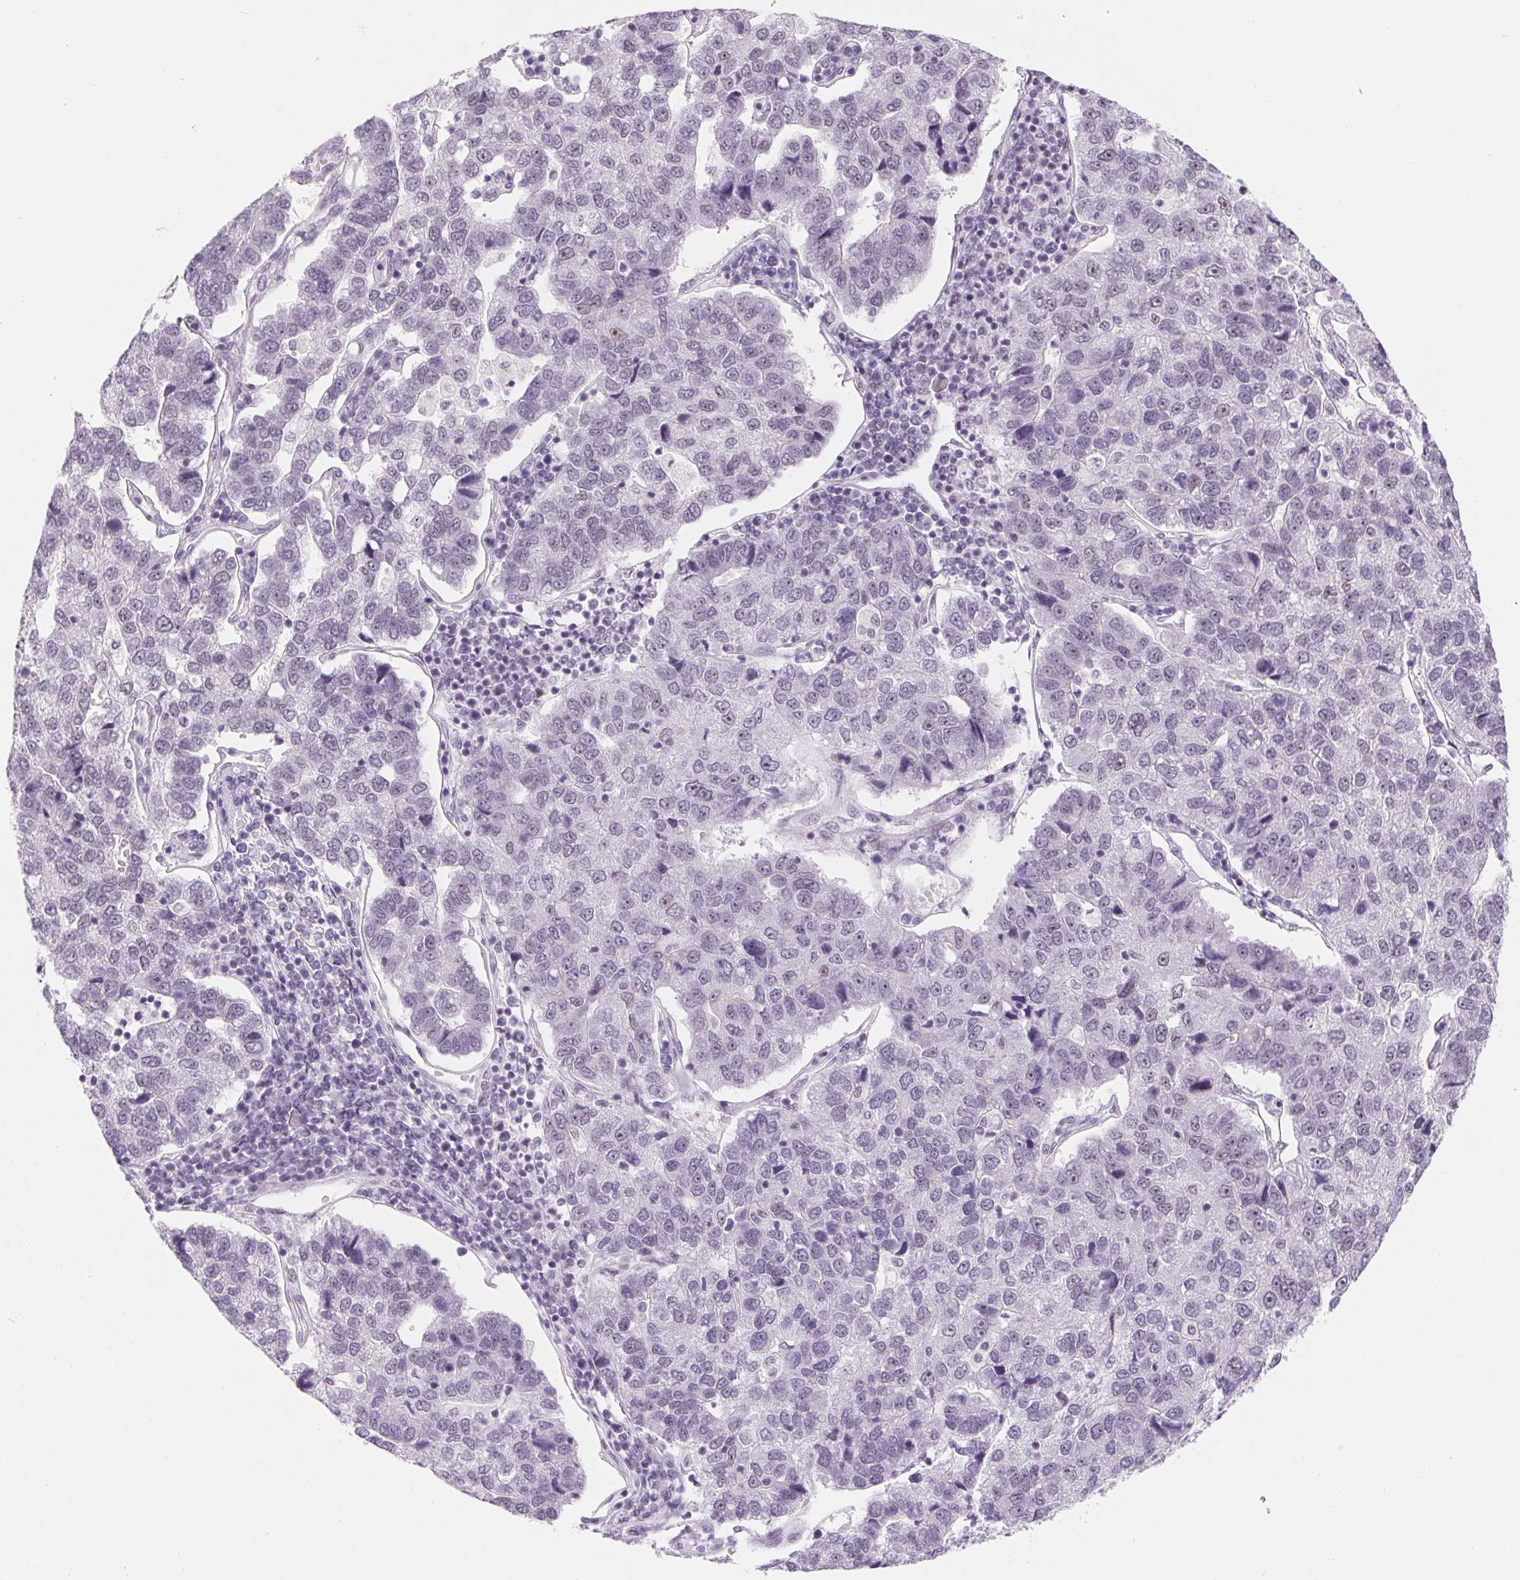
{"staining": {"intensity": "negative", "quantity": "none", "location": "none"}, "tissue": "pancreatic cancer", "cell_type": "Tumor cells", "image_type": "cancer", "snomed": [{"axis": "morphology", "description": "Adenocarcinoma, NOS"}, {"axis": "topography", "description": "Pancreas"}], "caption": "This is an immunohistochemistry (IHC) image of human adenocarcinoma (pancreatic). There is no staining in tumor cells.", "gene": "ZIC4", "patient": {"sex": "female", "age": 61}}